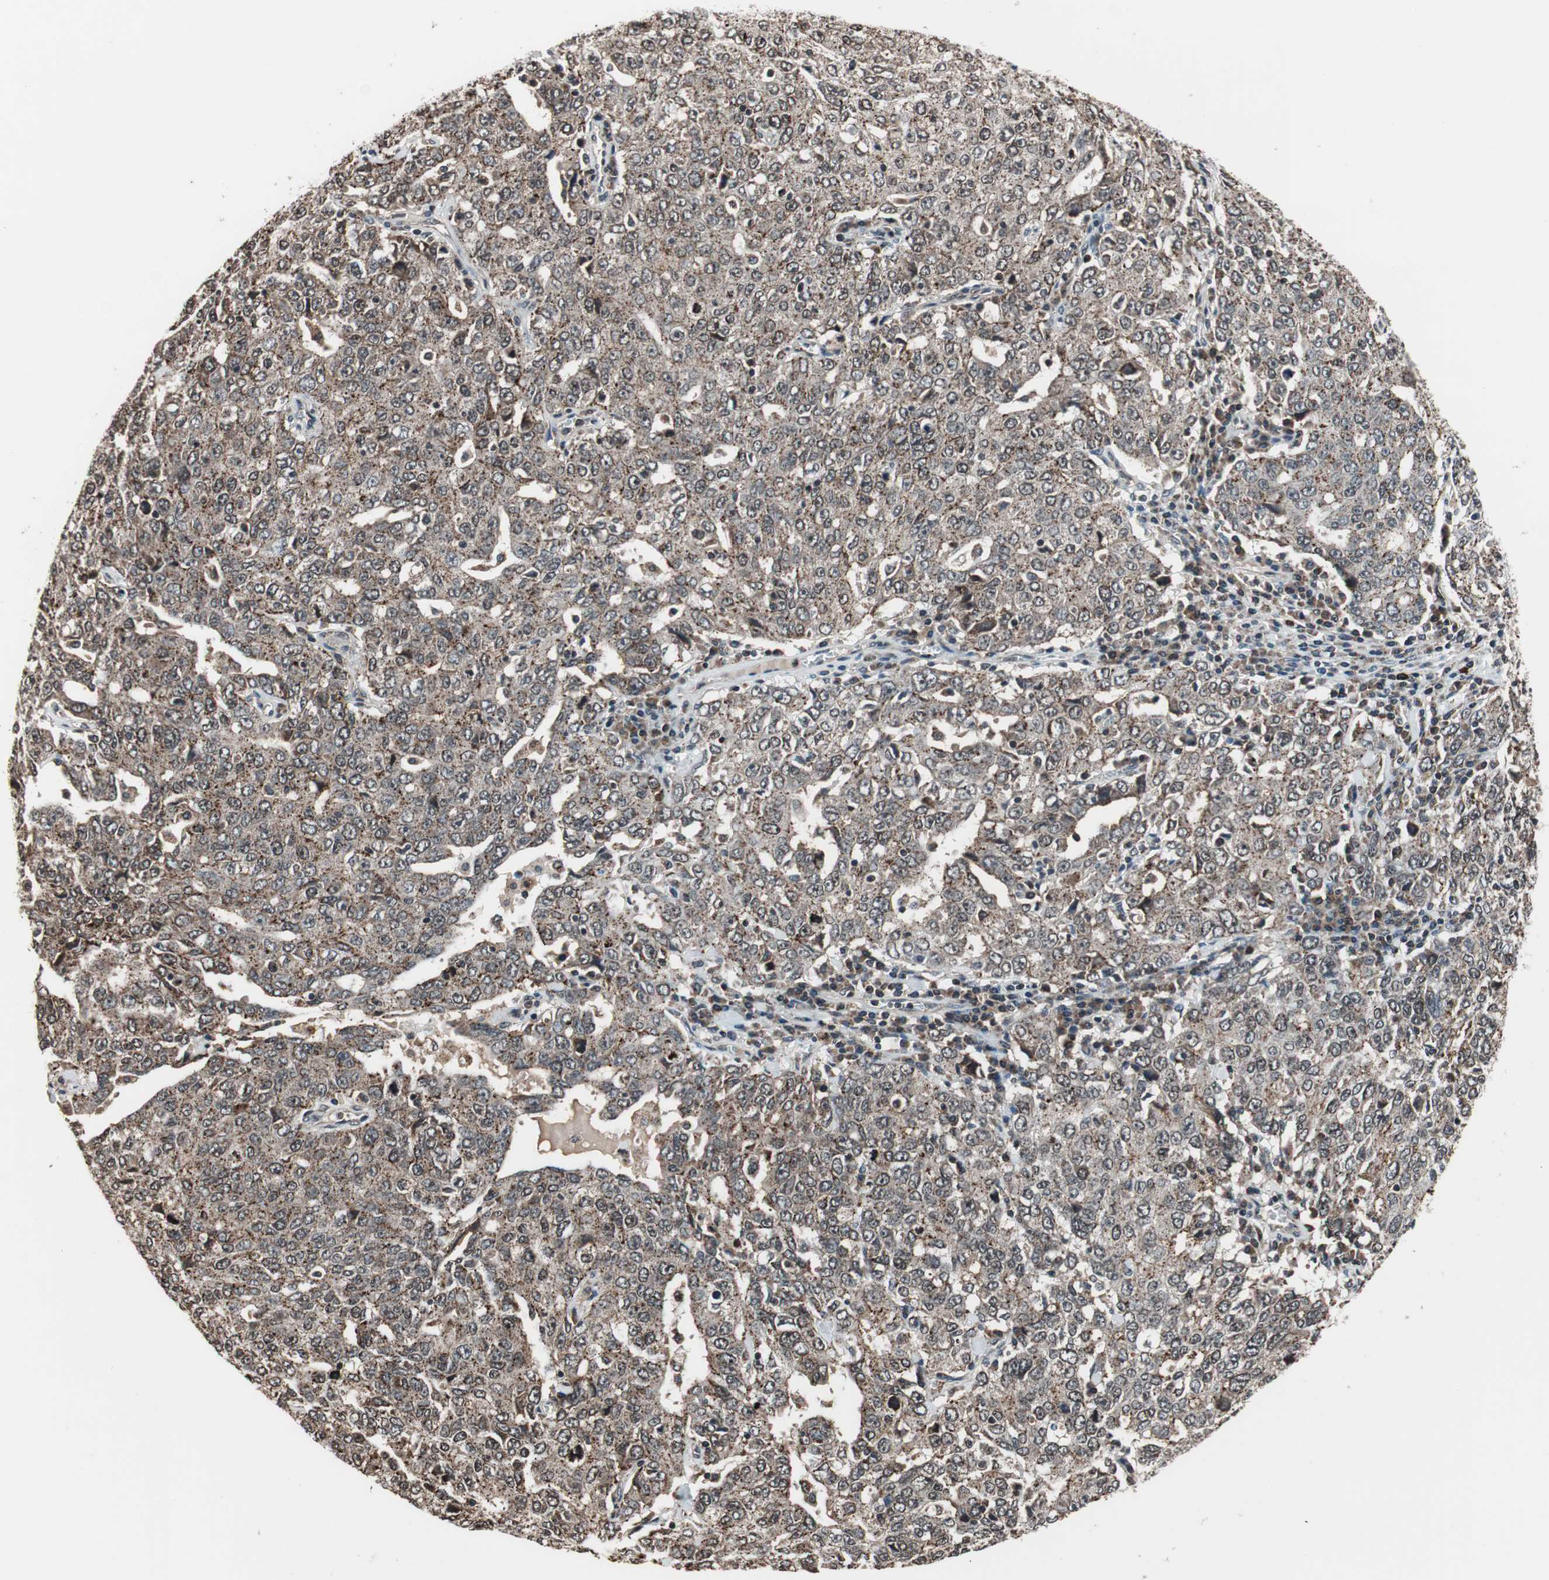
{"staining": {"intensity": "weak", "quantity": ">75%", "location": "cytoplasmic/membranous"}, "tissue": "ovarian cancer", "cell_type": "Tumor cells", "image_type": "cancer", "snomed": [{"axis": "morphology", "description": "Carcinoma, endometroid"}, {"axis": "topography", "description": "Ovary"}], "caption": "Immunohistochemical staining of ovarian endometroid carcinoma reveals weak cytoplasmic/membranous protein positivity in approximately >75% of tumor cells.", "gene": "RFC1", "patient": {"sex": "female", "age": 62}}